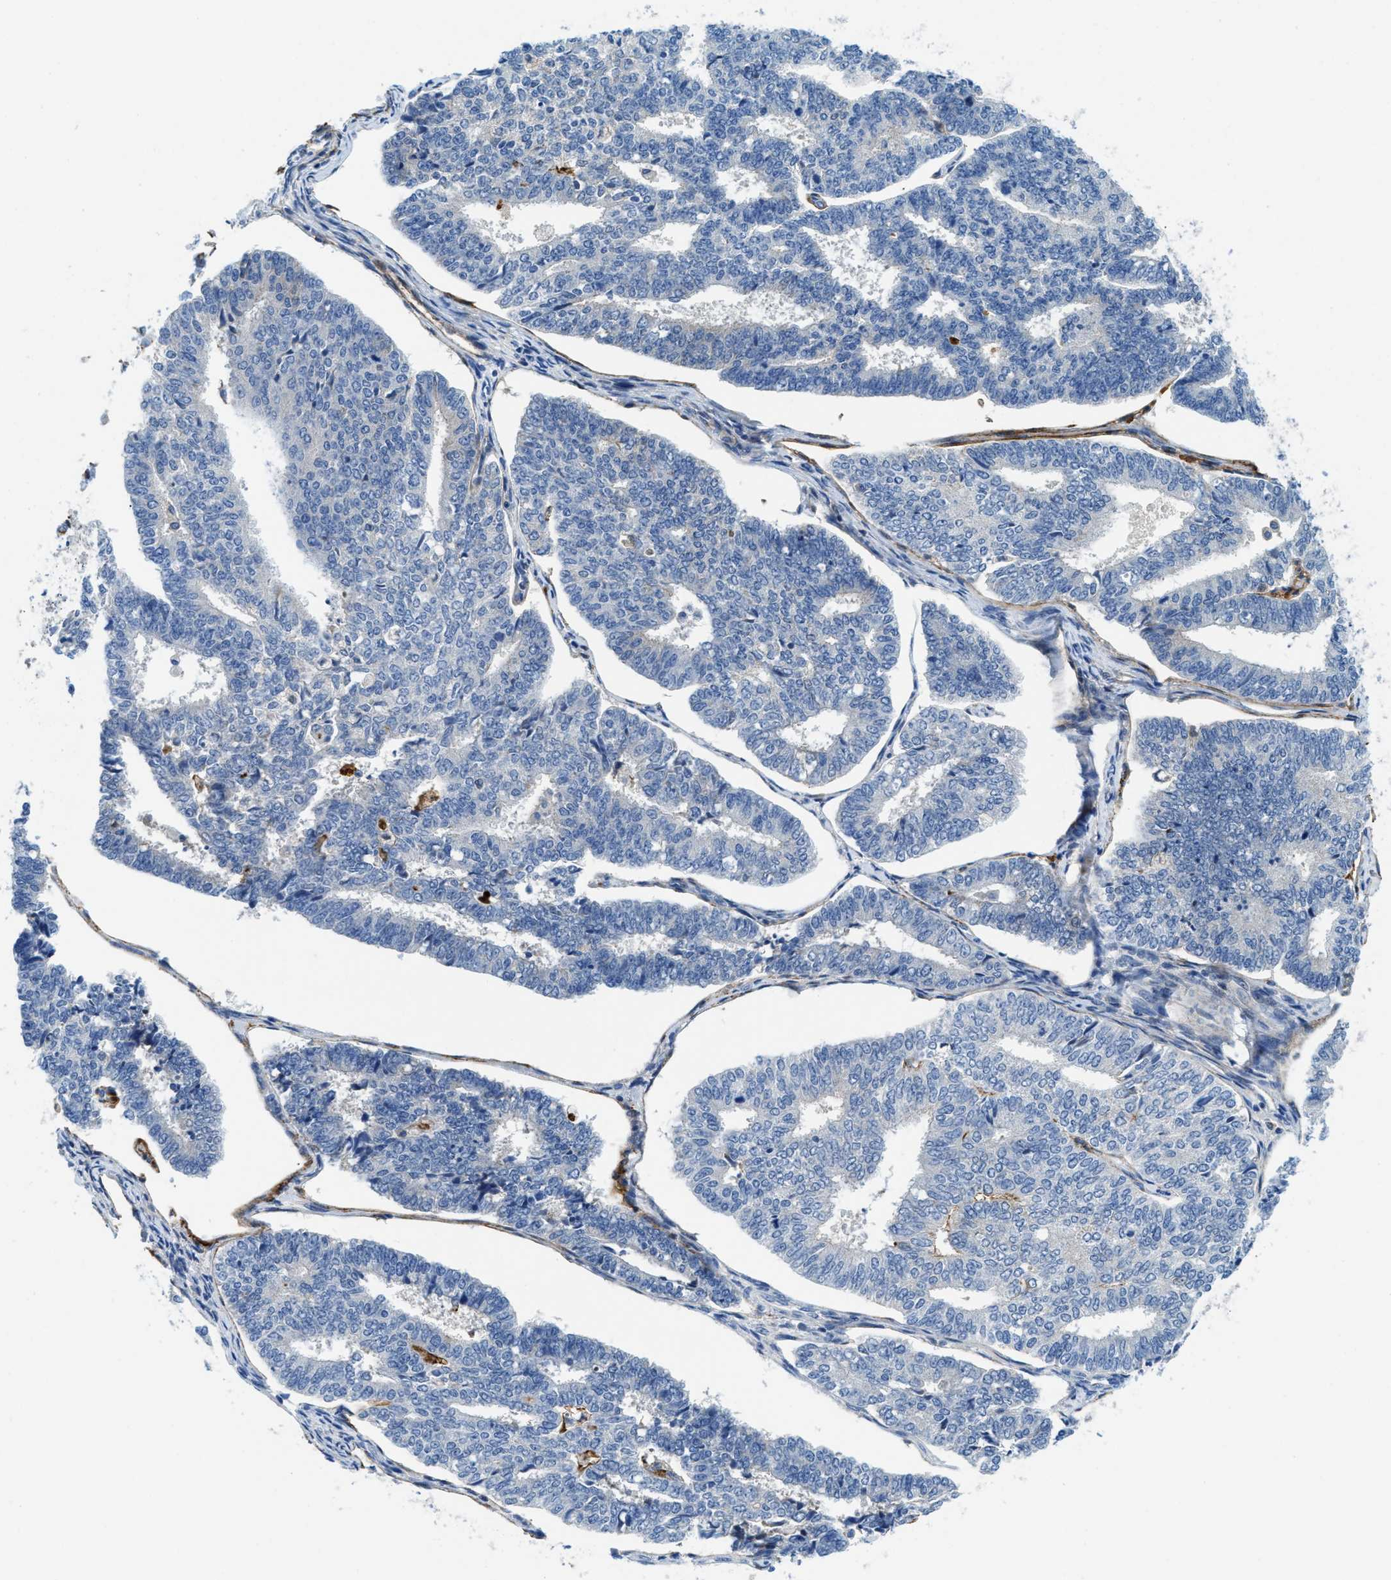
{"staining": {"intensity": "negative", "quantity": "none", "location": "none"}, "tissue": "endometrial cancer", "cell_type": "Tumor cells", "image_type": "cancer", "snomed": [{"axis": "morphology", "description": "Adenocarcinoma, NOS"}, {"axis": "topography", "description": "Endometrium"}], "caption": "Endometrial adenocarcinoma stained for a protein using IHC displays no staining tumor cells.", "gene": "CFB", "patient": {"sex": "female", "age": 70}}